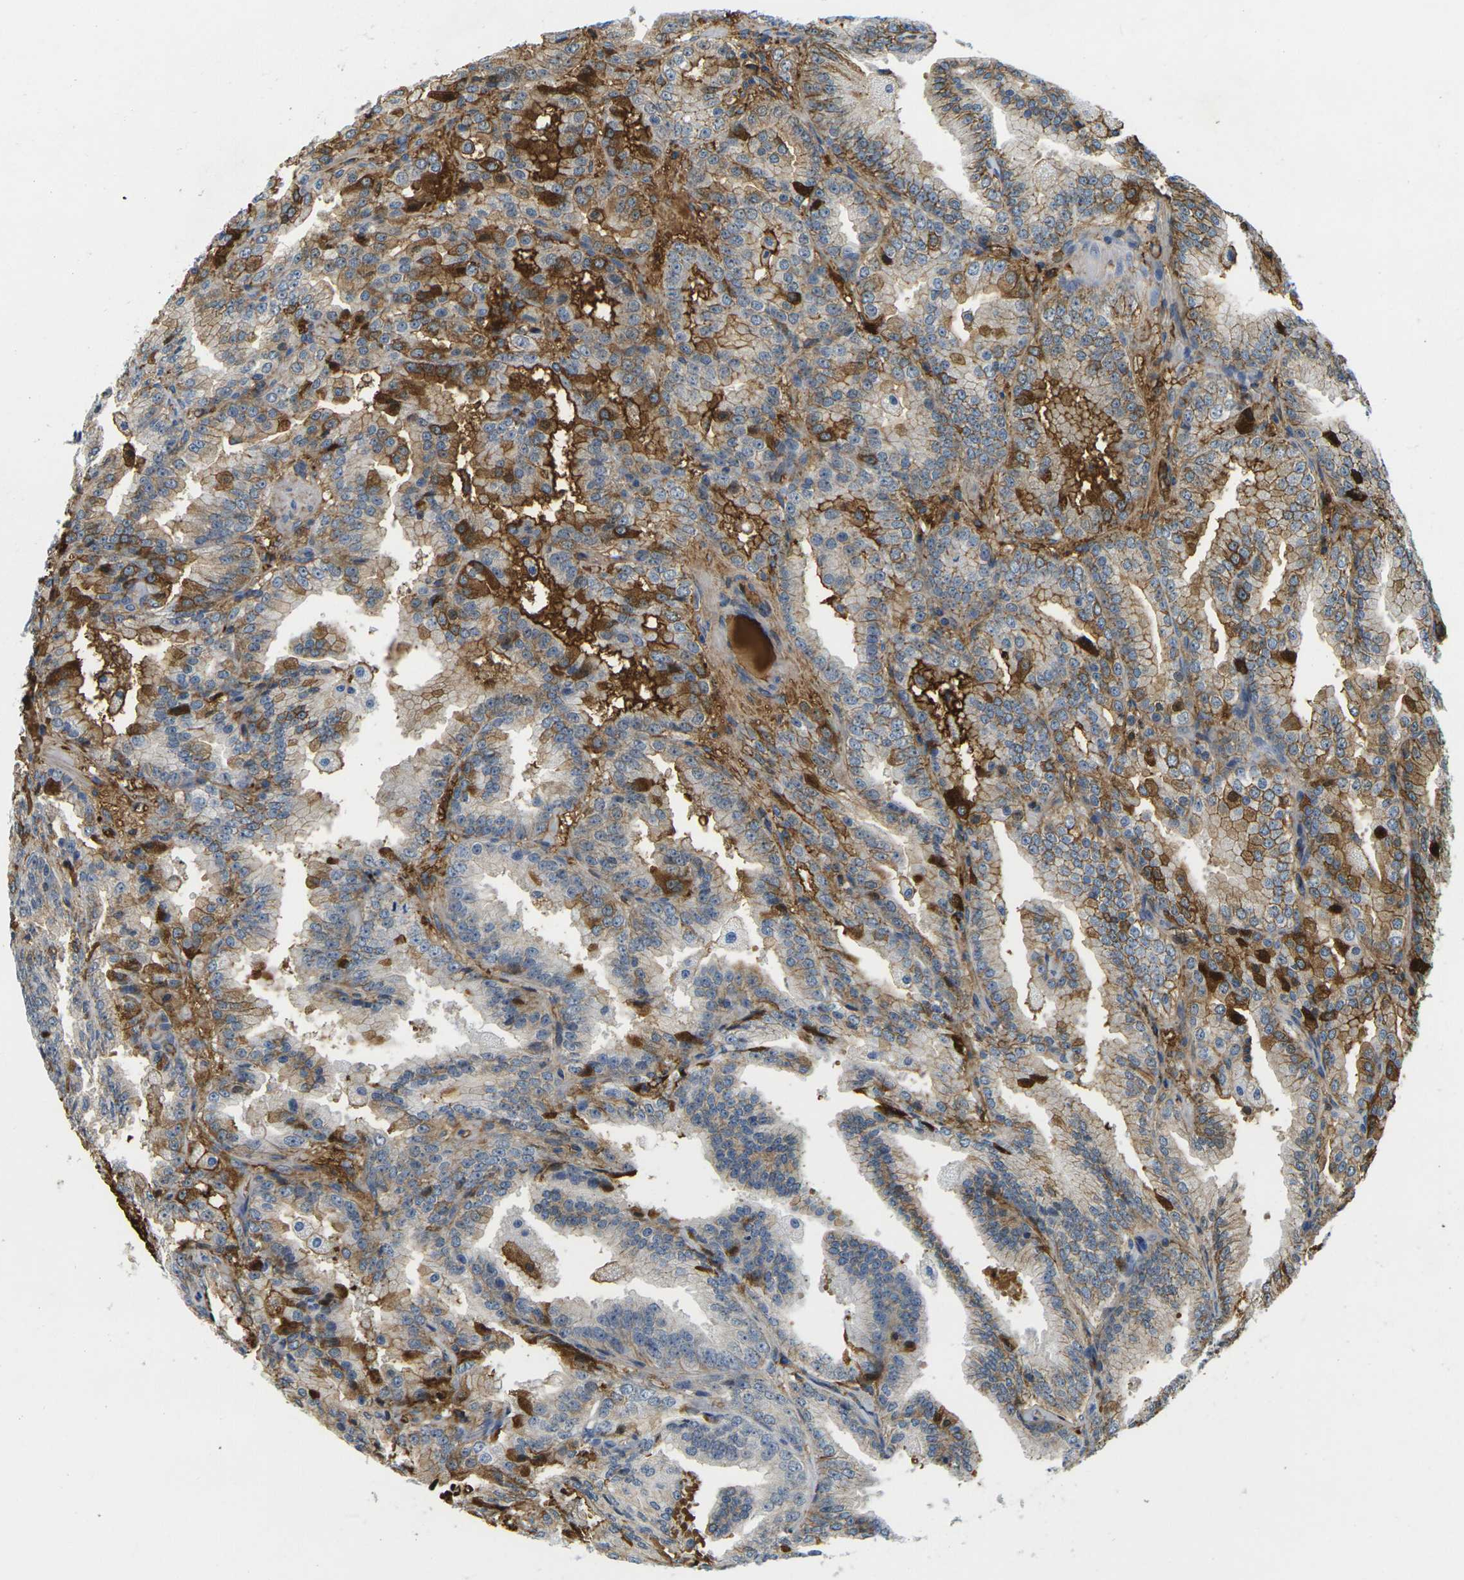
{"staining": {"intensity": "moderate", "quantity": "25%-75%", "location": "cytoplasmic/membranous"}, "tissue": "prostate cancer", "cell_type": "Tumor cells", "image_type": "cancer", "snomed": [{"axis": "morphology", "description": "Adenocarcinoma, High grade"}, {"axis": "topography", "description": "Prostate"}], "caption": "Protein staining by IHC demonstrates moderate cytoplasmic/membranous staining in about 25%-75% of tumor cells in prostate adenocarcinoma (high-grade).", "gene": "PLCD1", "patient": {"sex": "male", "age": 61}}